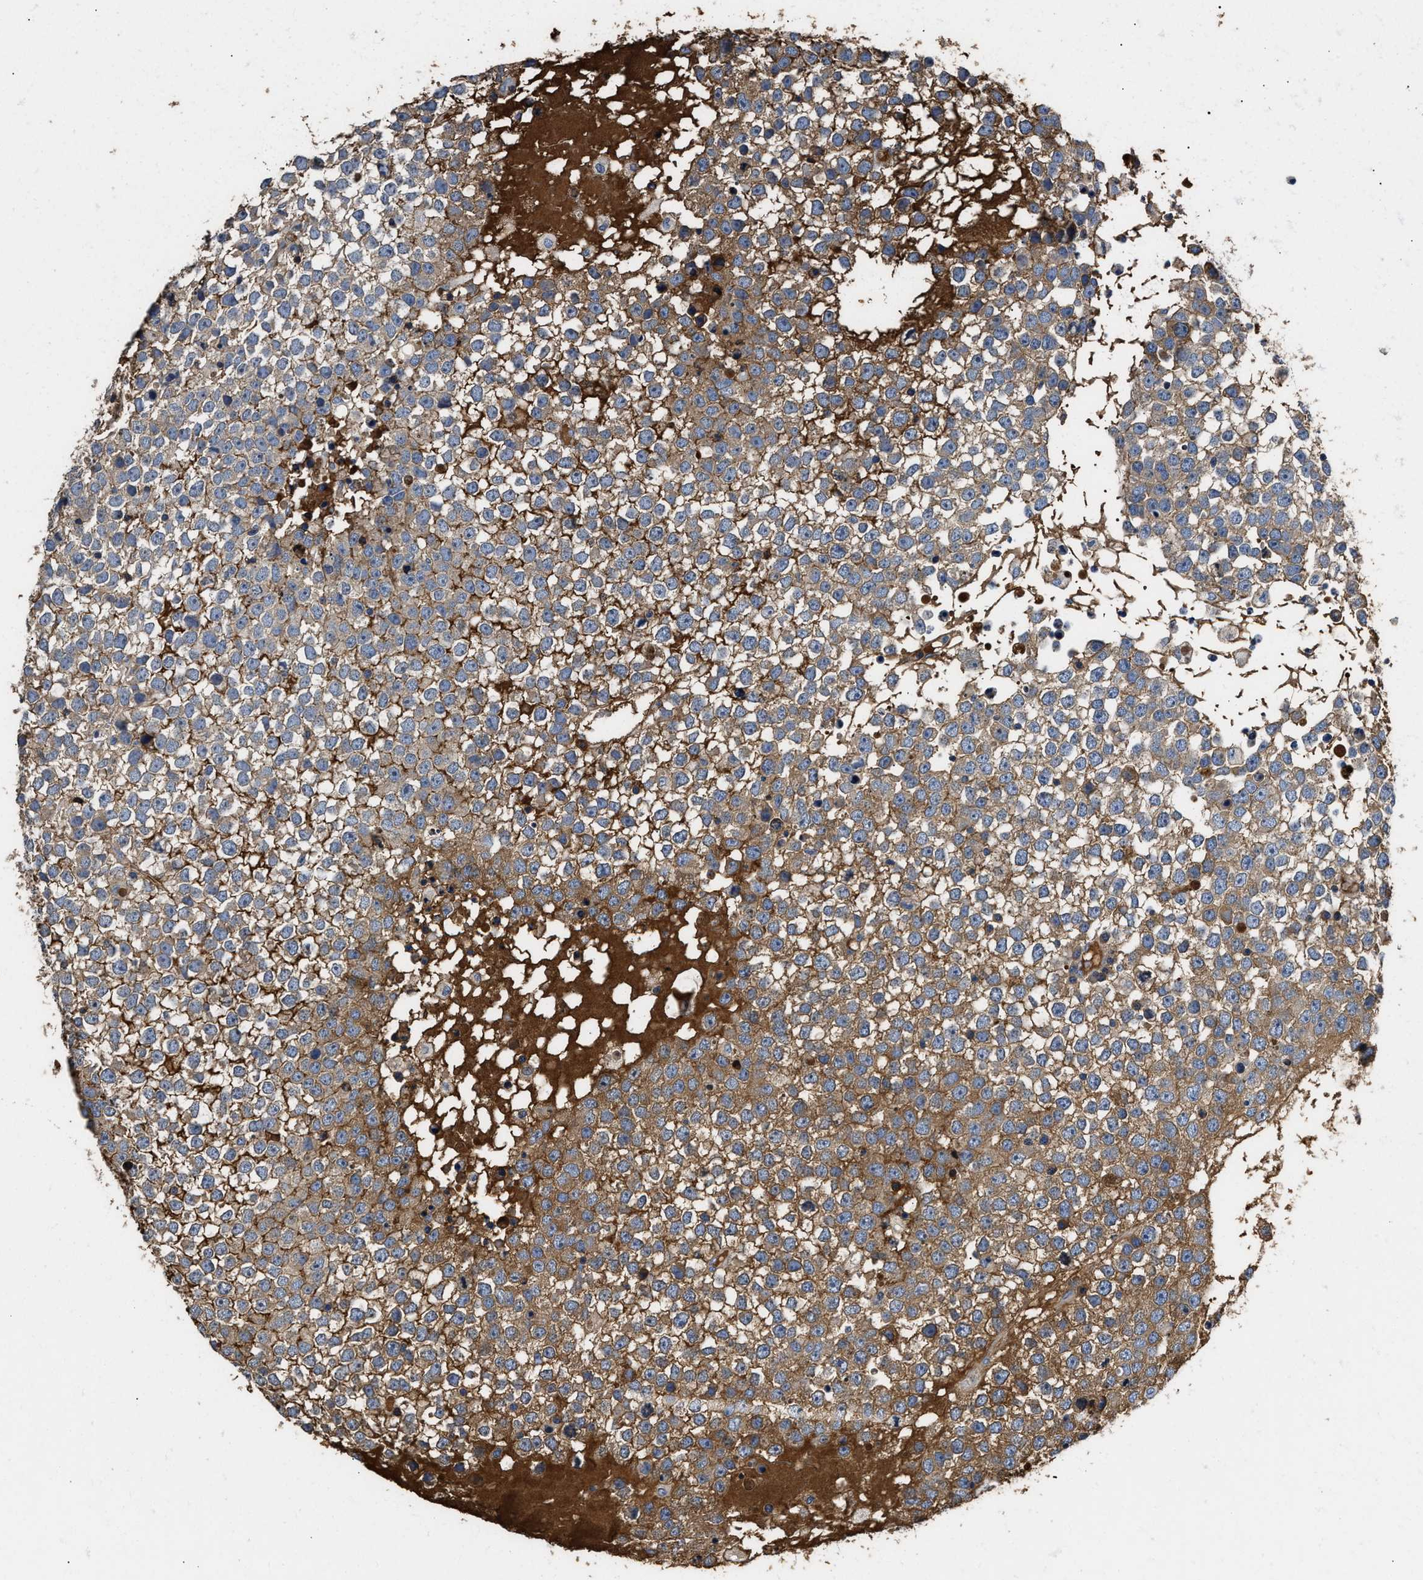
{"staining": {"intensity": "moderate", "quantity": ">75%", "location": "cytoplasmic/membranous"}, "tissue": "testis cancer", "cell_type": "Tumor cells", "image_type": "cancer", "snomed": [{"axis": "morphology", "description": "Seminoma, NOS"}, {"axis": "topography", "description": "Testis"}], "caption": "A photomicrograph of testis cancer stained for a protein shows moderate cytoplasmic/membranous brown staining in tumor cells.", "gene": "C3", "patient": {"sex": "male", "age": 65}}